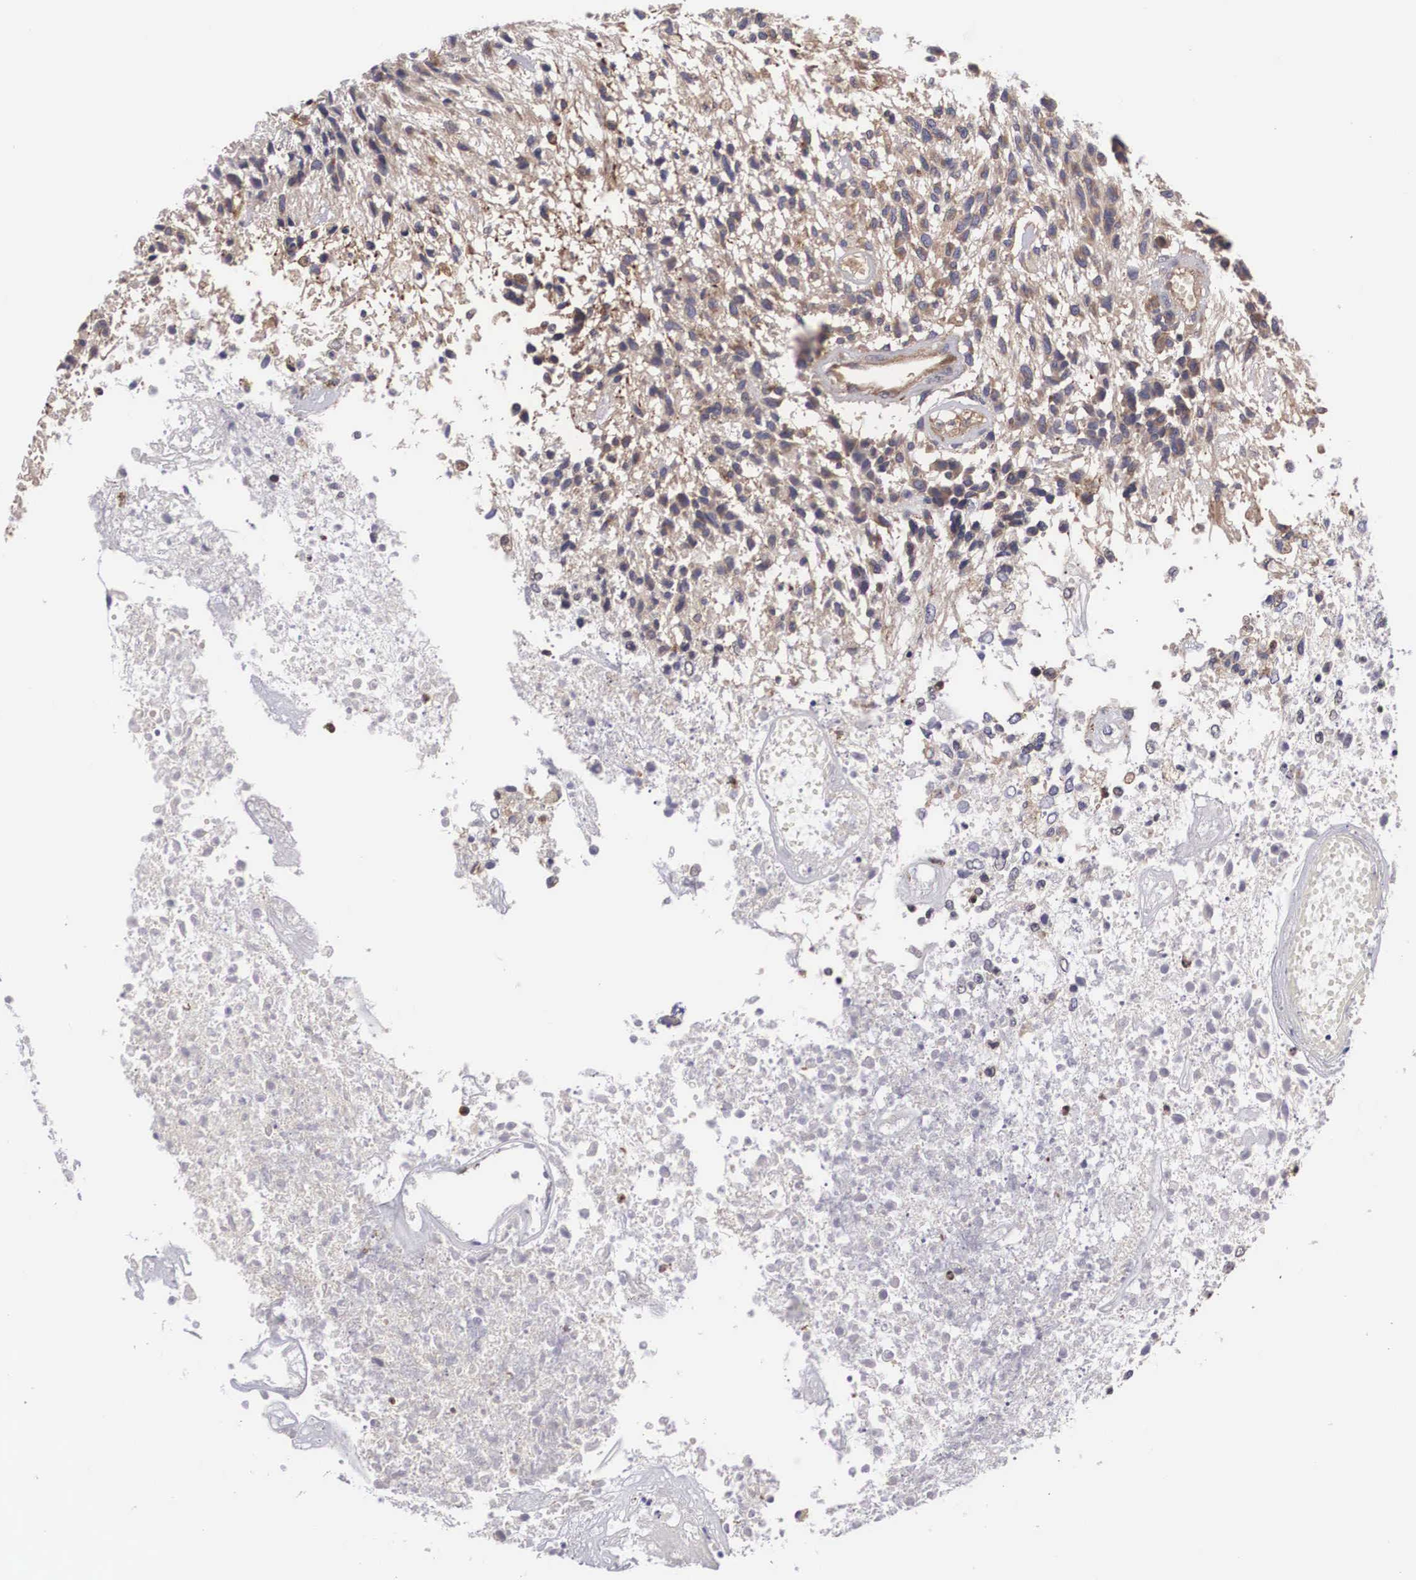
{"staining": {"intensity": "weak", "quantity": "25%-75%", "location": "cytoplasmic/membranous"}, "tissue": "glioma", "cell_type": "Tumor cells", "image_type": "cancer", "snomed": [{"axis": "morphology", "description": "Glioma, malignant, High grade"}, {"axis": "topography", "description": "Brain"}], "caption": "Protein staining displays weak cytoplasmic/membranous positivity in approximately 25%-75% of tumor cells in malignant high-grade glioma.", "gene": "GRIPAP1", "patient": {"sex": "male", "age": 77}}